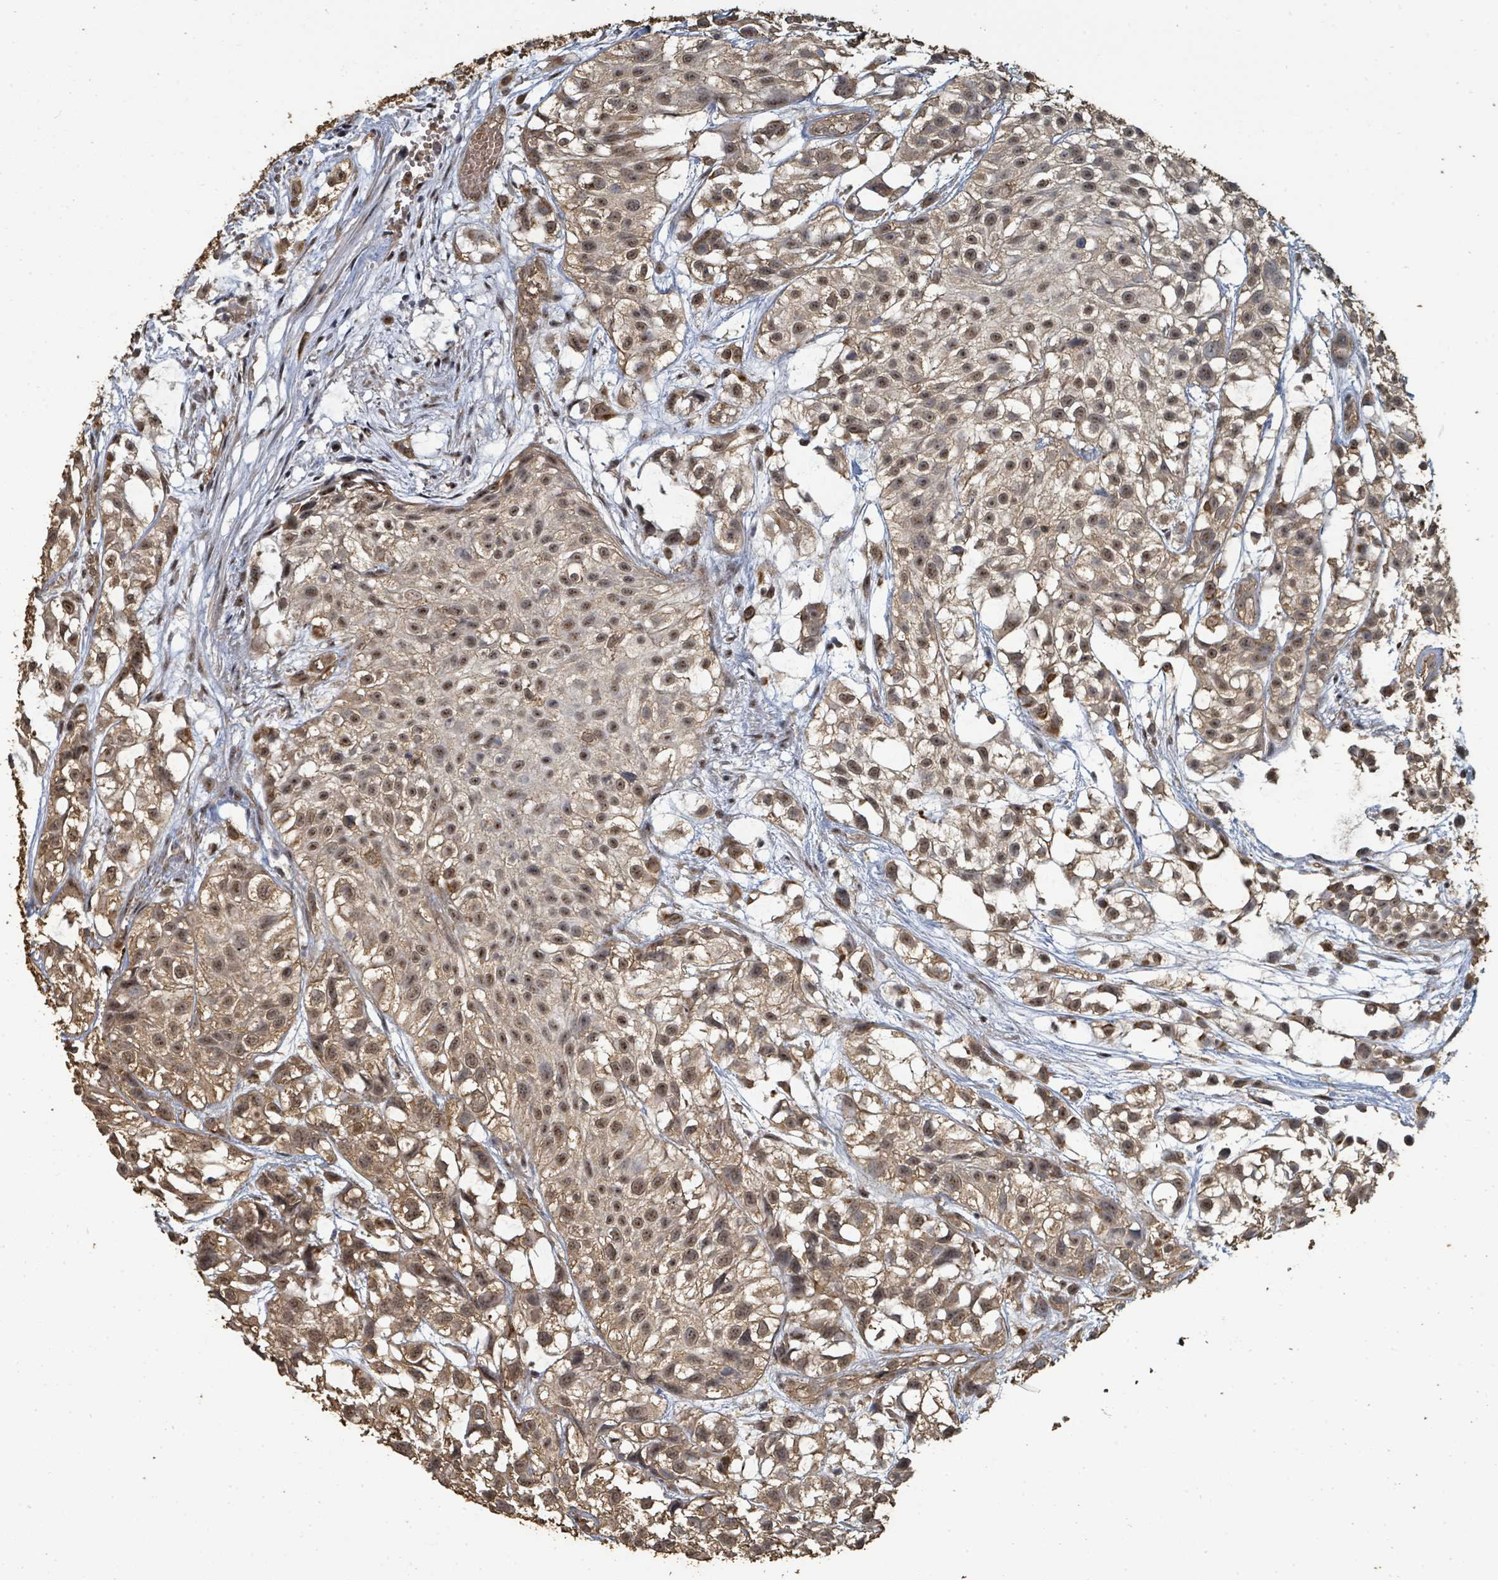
{"staining": {"intensity": "moderate", "quantity": ">75%", "location": "cytoplasmic/membranous,nuclear"}, "tissue": "urothelial cancer", "cell_type": "Tumor cells", "image_type": "cancer", "snomed": [{"axis": "morphology", "description": "Urothelial carcinoma, High grade"}, {"axis": "topography", "description": "Urinary bladder"}], "caption": "A brown stain labels moderate cytoplasmic/membranous and nuclear staining of a protein in urothelial cancer tumor cells.", "gene": "C6orf52", "patient": {"sex": "male", "age": 56}}